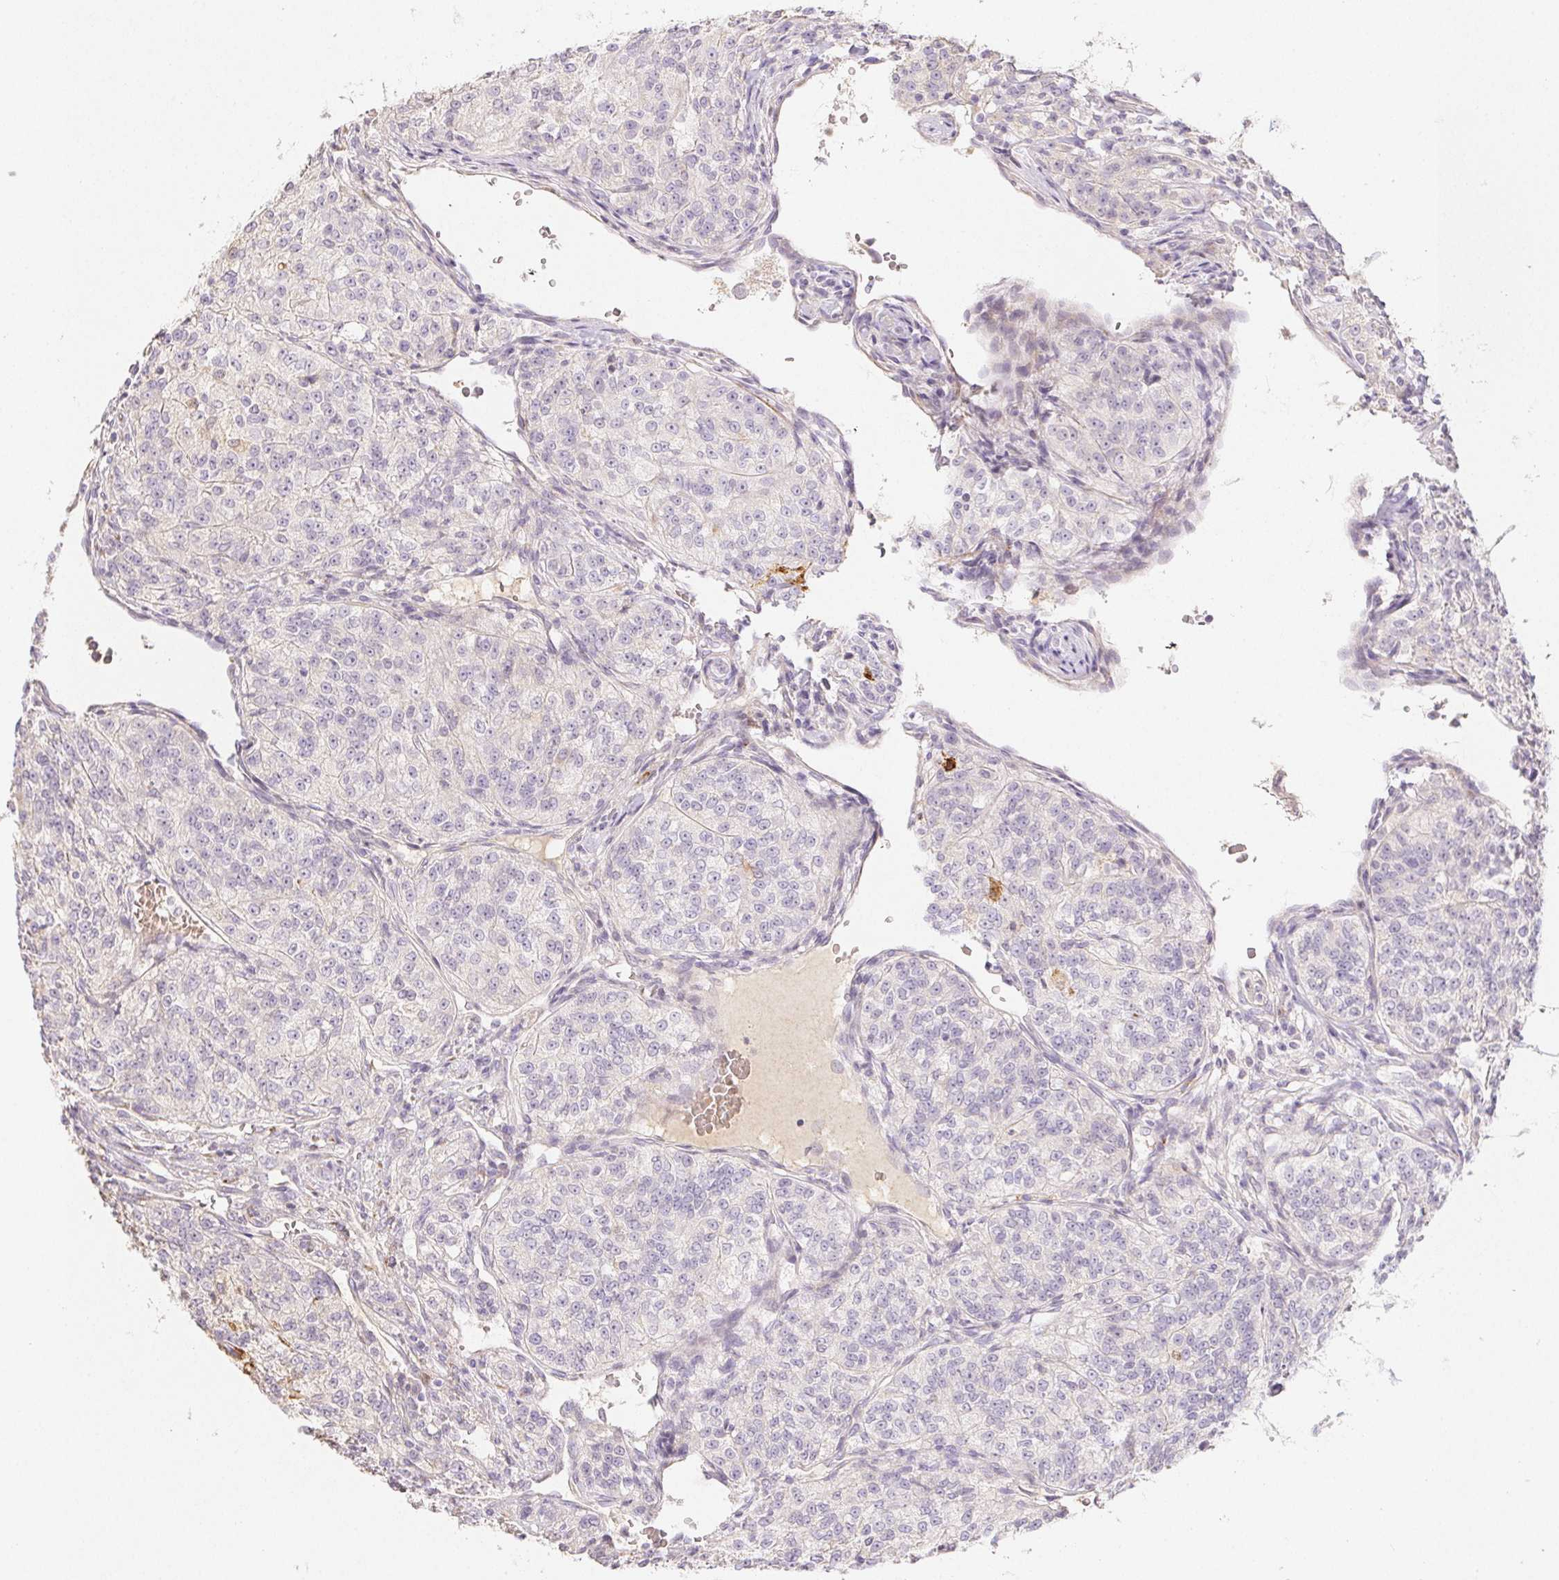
{"staining": {"intensity": "negative", "quantity": "none", "location": "none"}, "tissue": "renal cancer", "cell_type": "Tumor cells", "image_type": "cancer", "snomed": [{"axis": "morphology", "description": "Adenocarcinoma, NOS"}, {"axis": "topography", "description": "Kidney"}], "caption": "A histopathology image of human adenocarcinoma (renal) is negative for staining in tumor cells.", "gene": "ACVR1B", "patient": {"sex": "female", "age": 63}}